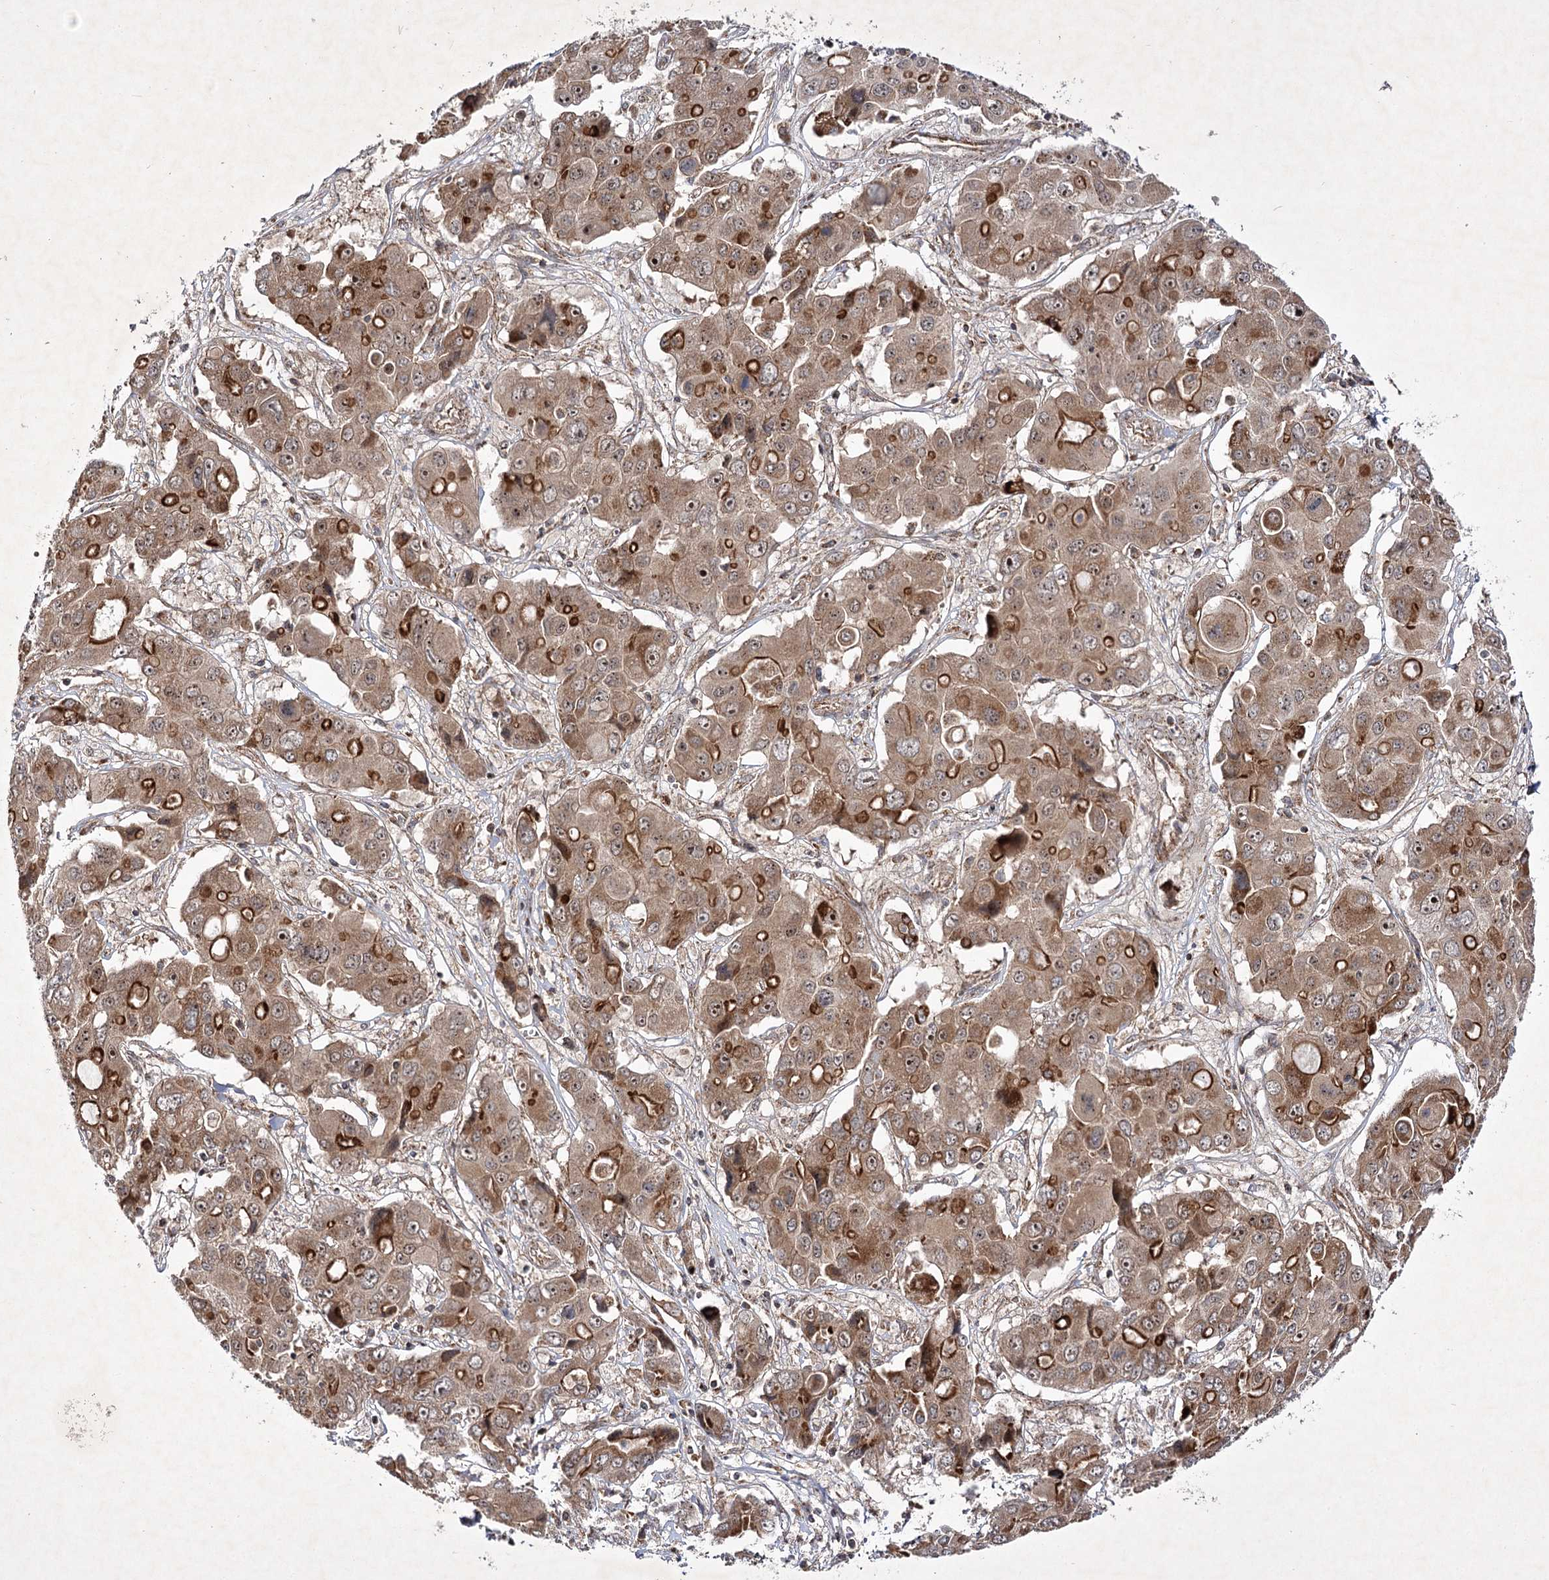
{"staining": {"intensity": "strong", "quantity": ">75%", "location": "cytoplasmic/membranous"}, "tissue": "liver cancer", "cell_type": "Tumor cells", "image_type": "cancer", "snomed": [{"axis": "morphology", "description": "Cholangiocarcinoma"}, {"axis": "topography", "description": "Liver"}], "caption": "Protein staining by IHC shows strong cytoplasmic/membranous staining in about >75% of tumor cells in cholangiocarcinoma (liver).", "gene": "SCRN3", "patient": {"sex": "male", "age": 67}}